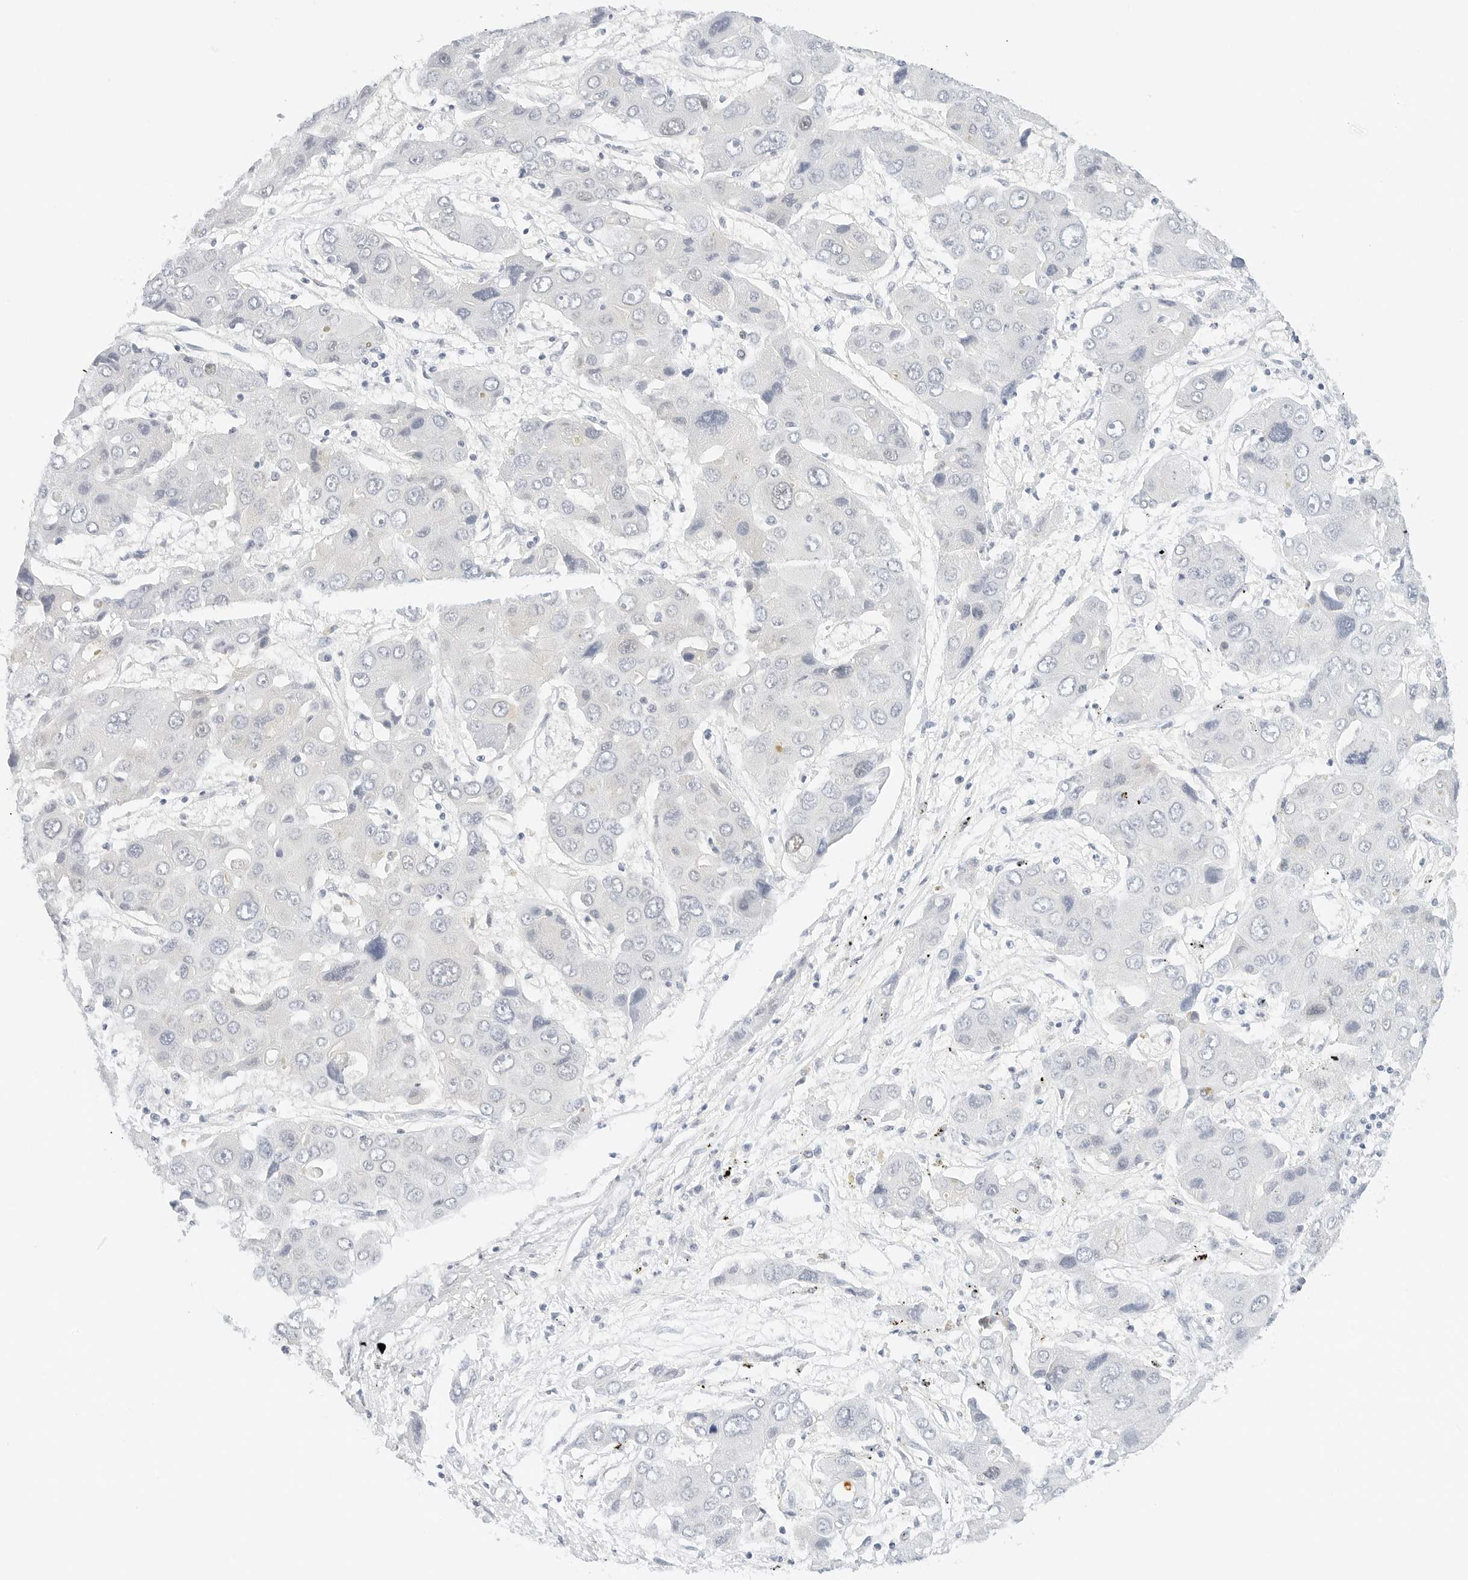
{"staining": {"intensity": "negative", "quantity": "none", "location": "none"}, "tissue": "liver cancer", "cell_type": "Tumor cells", "image_type": "cancer", "snomed": [{"axis": "morphology", "description": "Cholangiocarcinoma"}, {"axis": "topography", "description": "Liver"}], "caption": "DAB immunohistochemical staining of human liver cholangiocarcinoma displays no significant staining in tumor cells.", "gene": "CD22", "patient": {"sex": "male", "age": 67}}